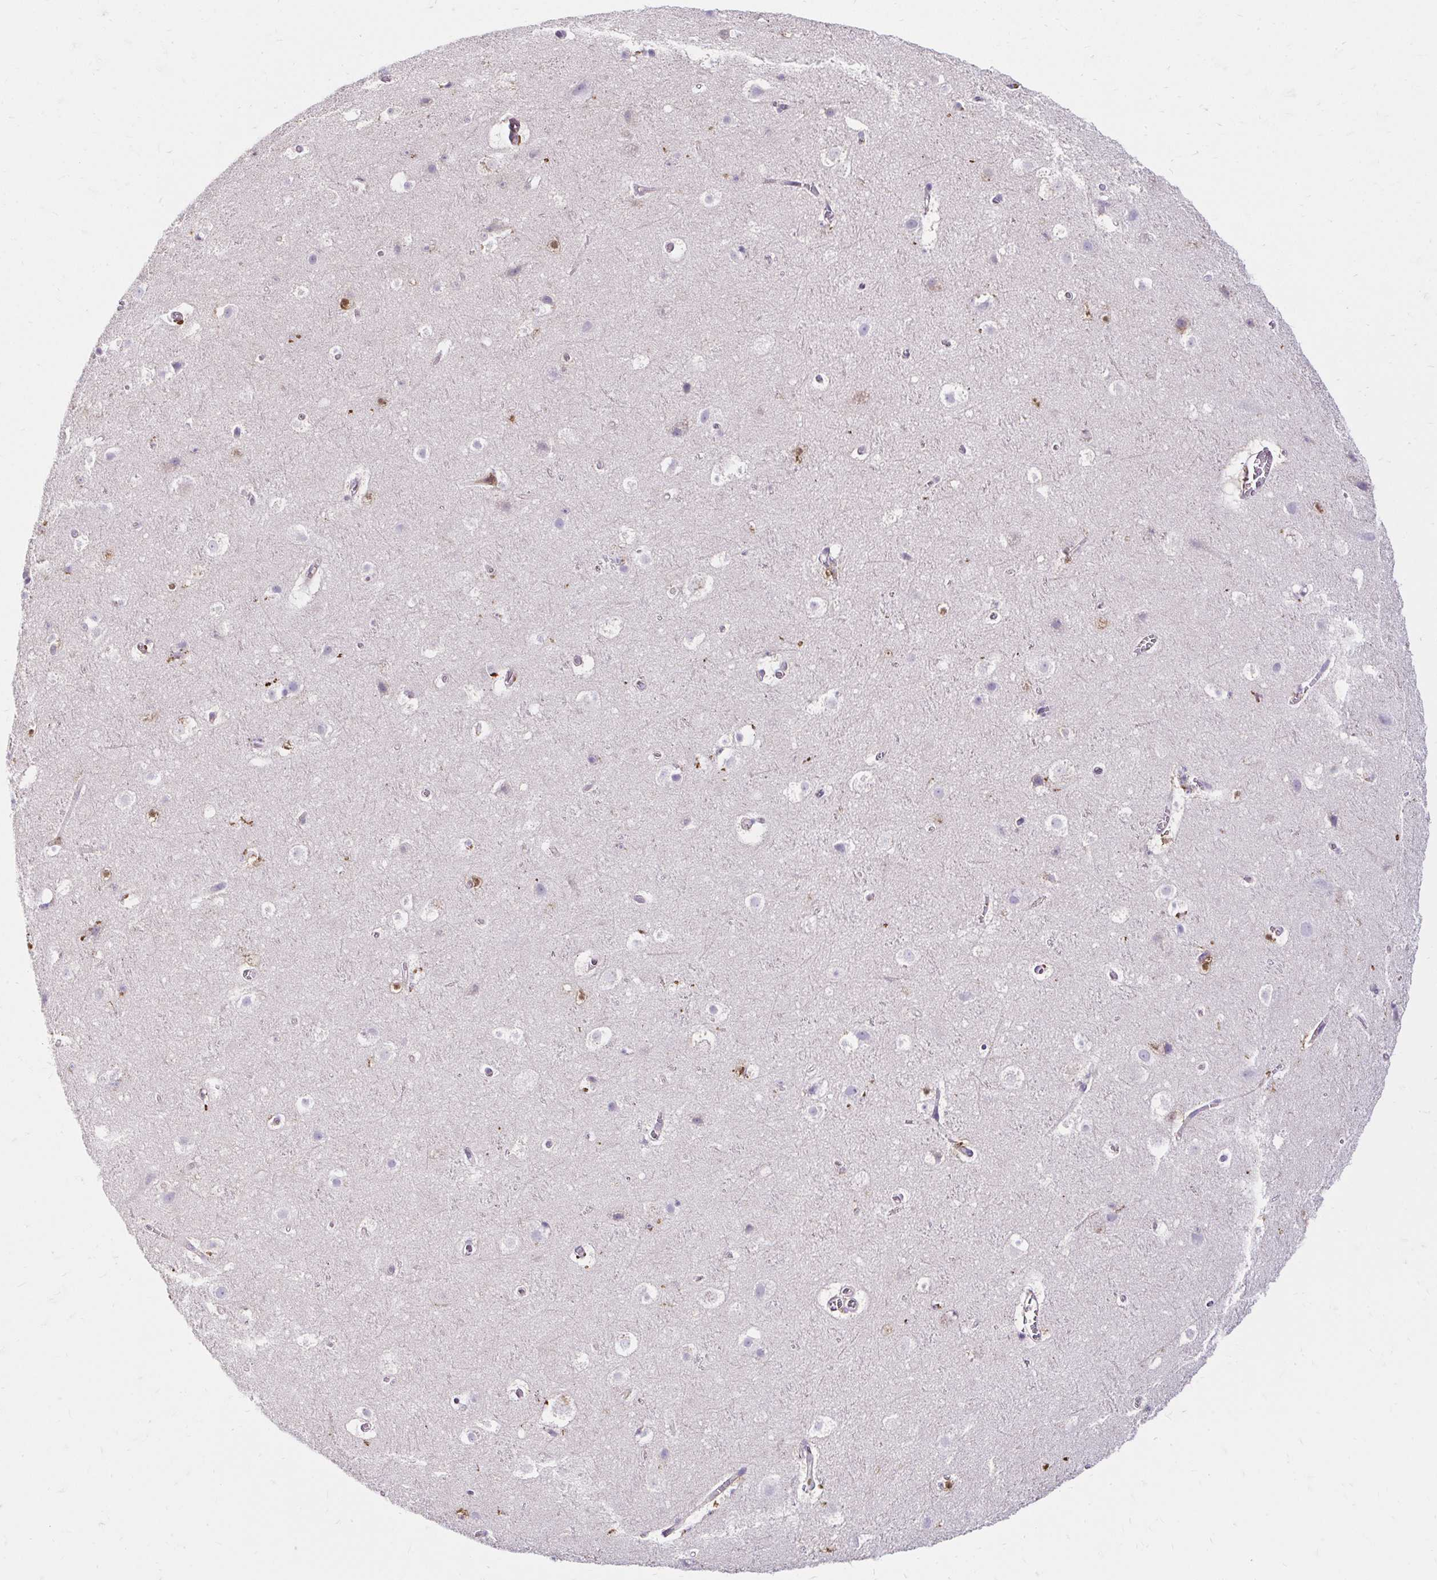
{"staining": {"intensity": "moderate", "quantity": "<25%", "location": "cytoplasmic/membranous,nuclear"}, "tissue": "cerebral cortex", "cell_type": "Endothelial cells", "image_type": "normal", "snomed": [{"axis": "morphology", "description": "Normal tissue, NOS"}, {"axis": "topography", "description": "Cerebral cortex"}], "caption": "Moderate cytoplasmic/membranous,nuclear protein staining is seen in approximately <25% of endothelial cells in cerebral cortex.", "gene": "PYCARD", "patient": {"sex": "female", "age": 42}}